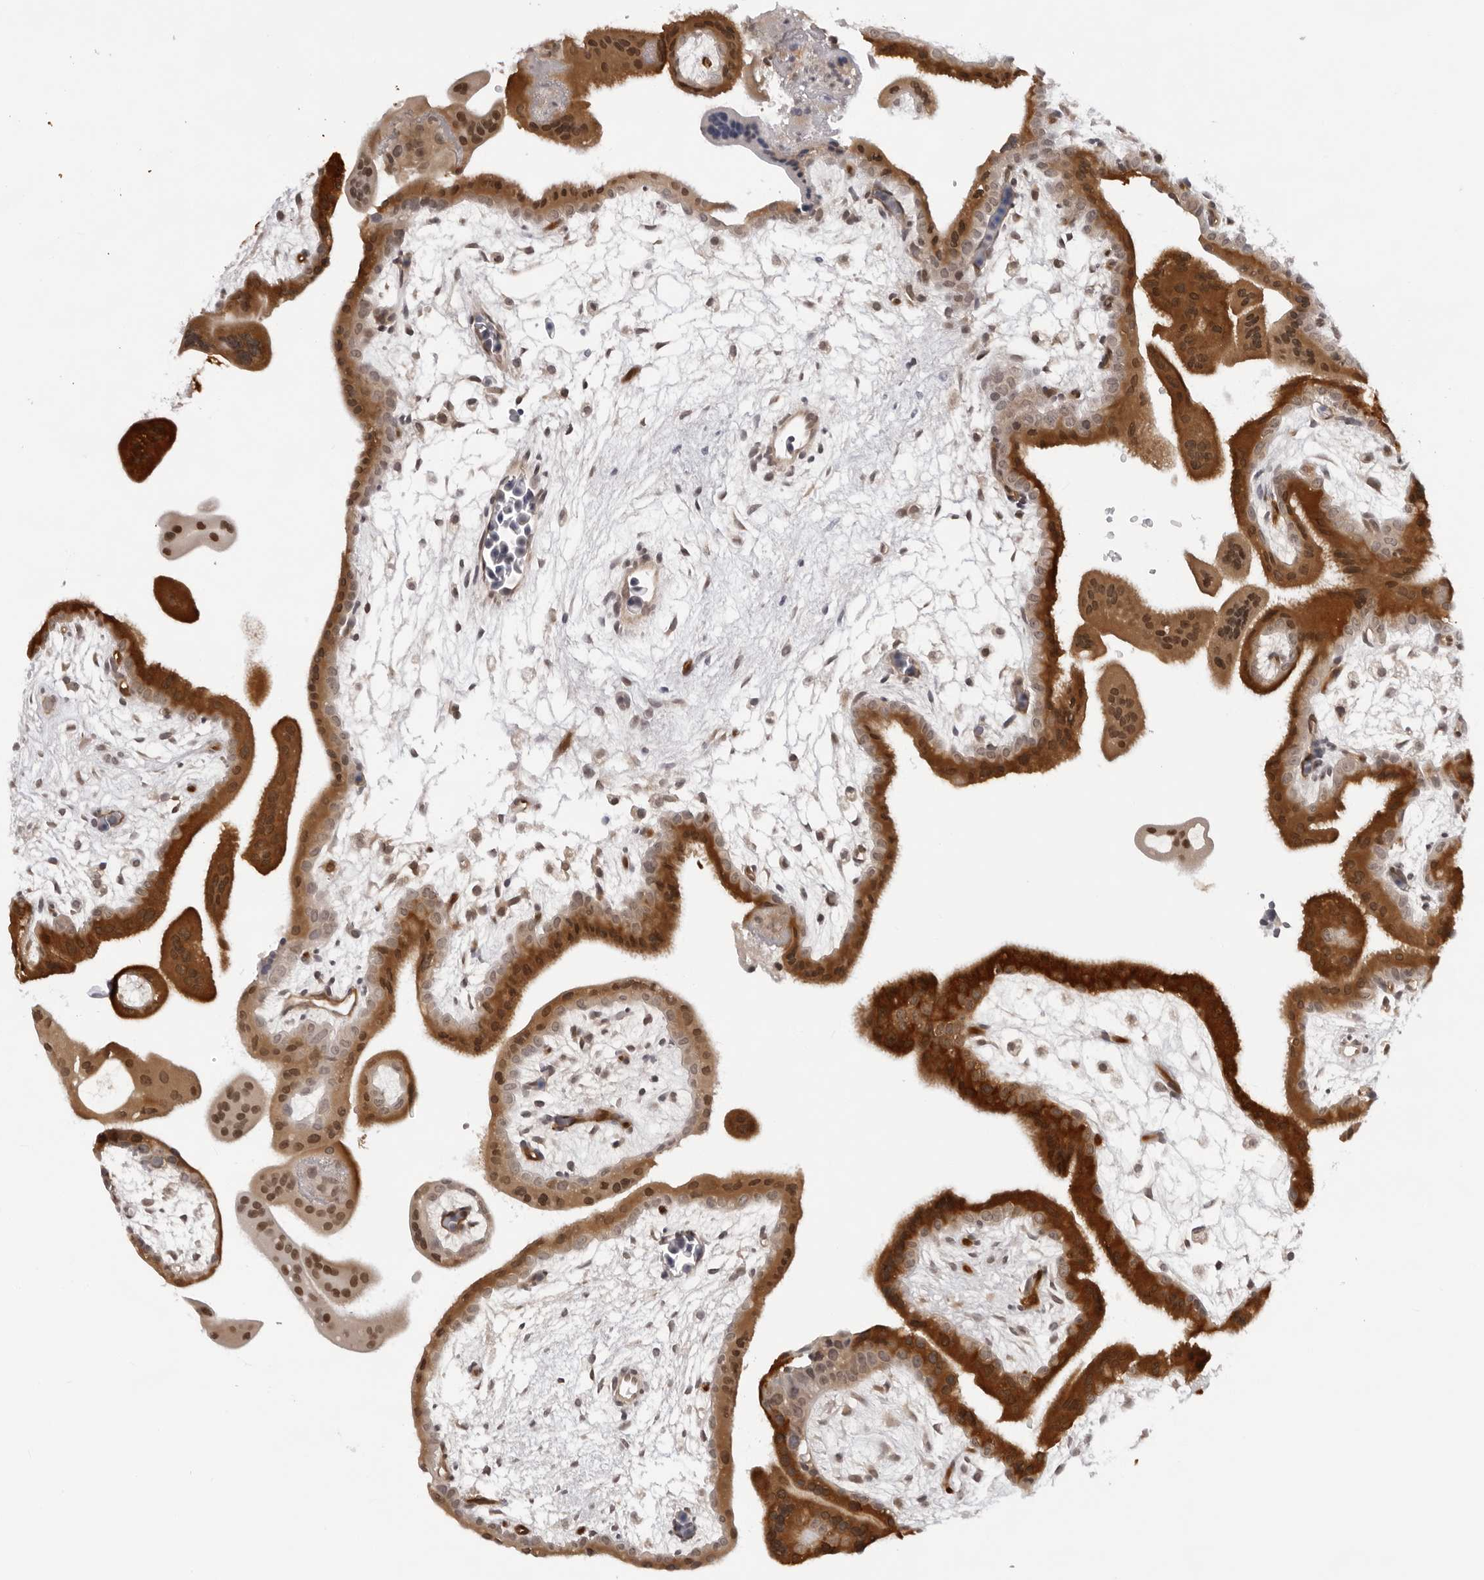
{"staining": {"intensity": "moderate", "quantity": "<25%", "location": "nuclear"}, "tissue": "placenta", "cell_type": "Decidual cells", "image_type": "normal", "snomed": [{"axis": "morphology", "description": "Normal tissue, NOS"}, {"axis": "topography", "description": "Placenta"}], "caption": "Brown immunohistochemical staining in normal human placenta shows moderate nuclear staining in about <25% of decidual cells. The staining is performed using DAB brown chromogen to label protein expression. The nuclei are counter-stained blue using hematoxylin.", "gene": "CASP7", "patient": {"sex": "female", "age": 35}}